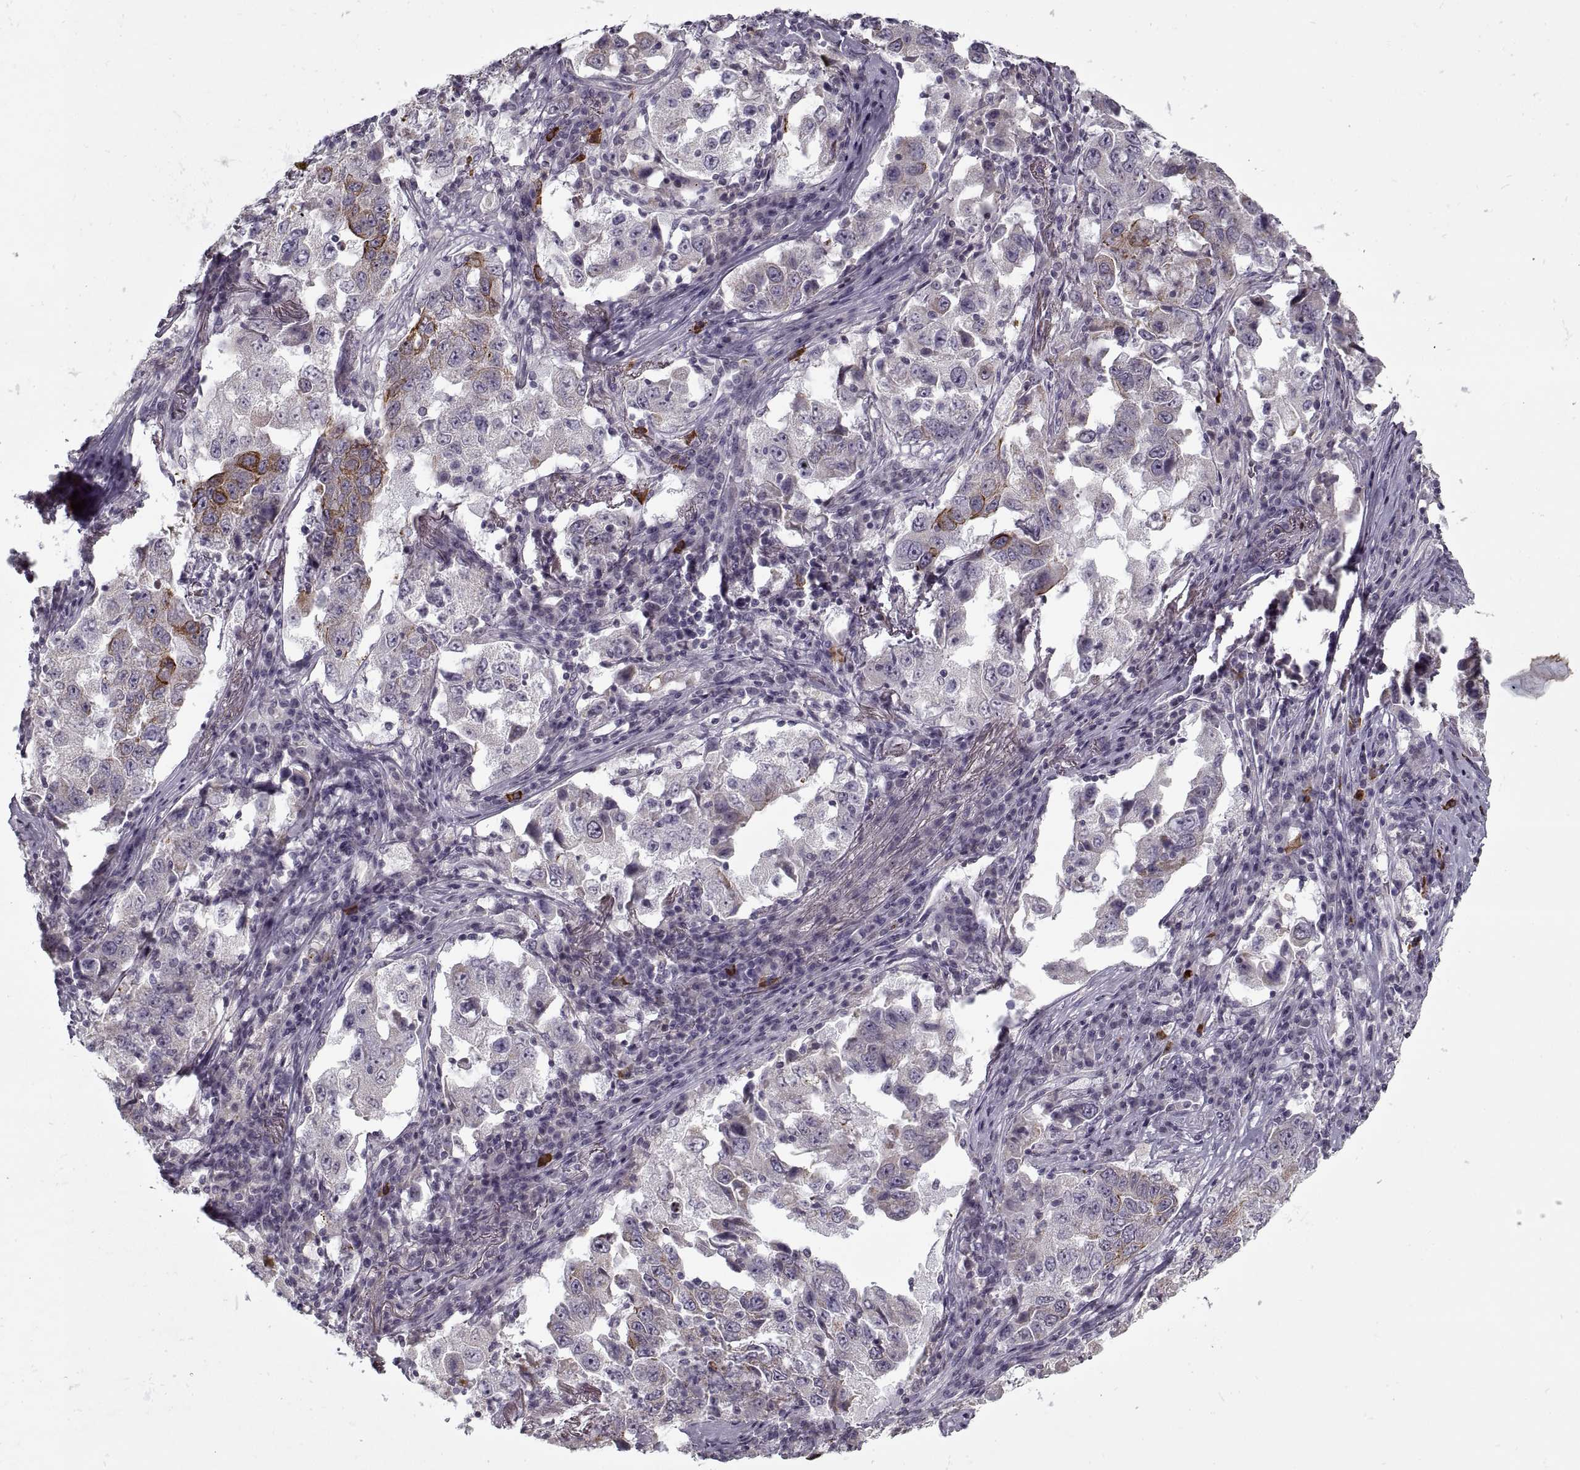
{"staining": {"intensity": "strong", "quantity": "<25%", "location": "cytoplasmic/membranous"}, "tissue": "lung cancer", "cell_type": "Tumor cells", "image_type": "cancer", "snomed": [{"axis": "morphology", "description": "Adenocarcinoma, NOS"}, {"axis": "topography", "description": "Lung"}], "caption": "About <25% of tumor cells in lung cancer exhibit strong cytoplasmic/membranous protein staining as visualized by brown immunohistochemical staining.", "gene": "GAD2", "patient": {"sex": "male", "age": 73}}